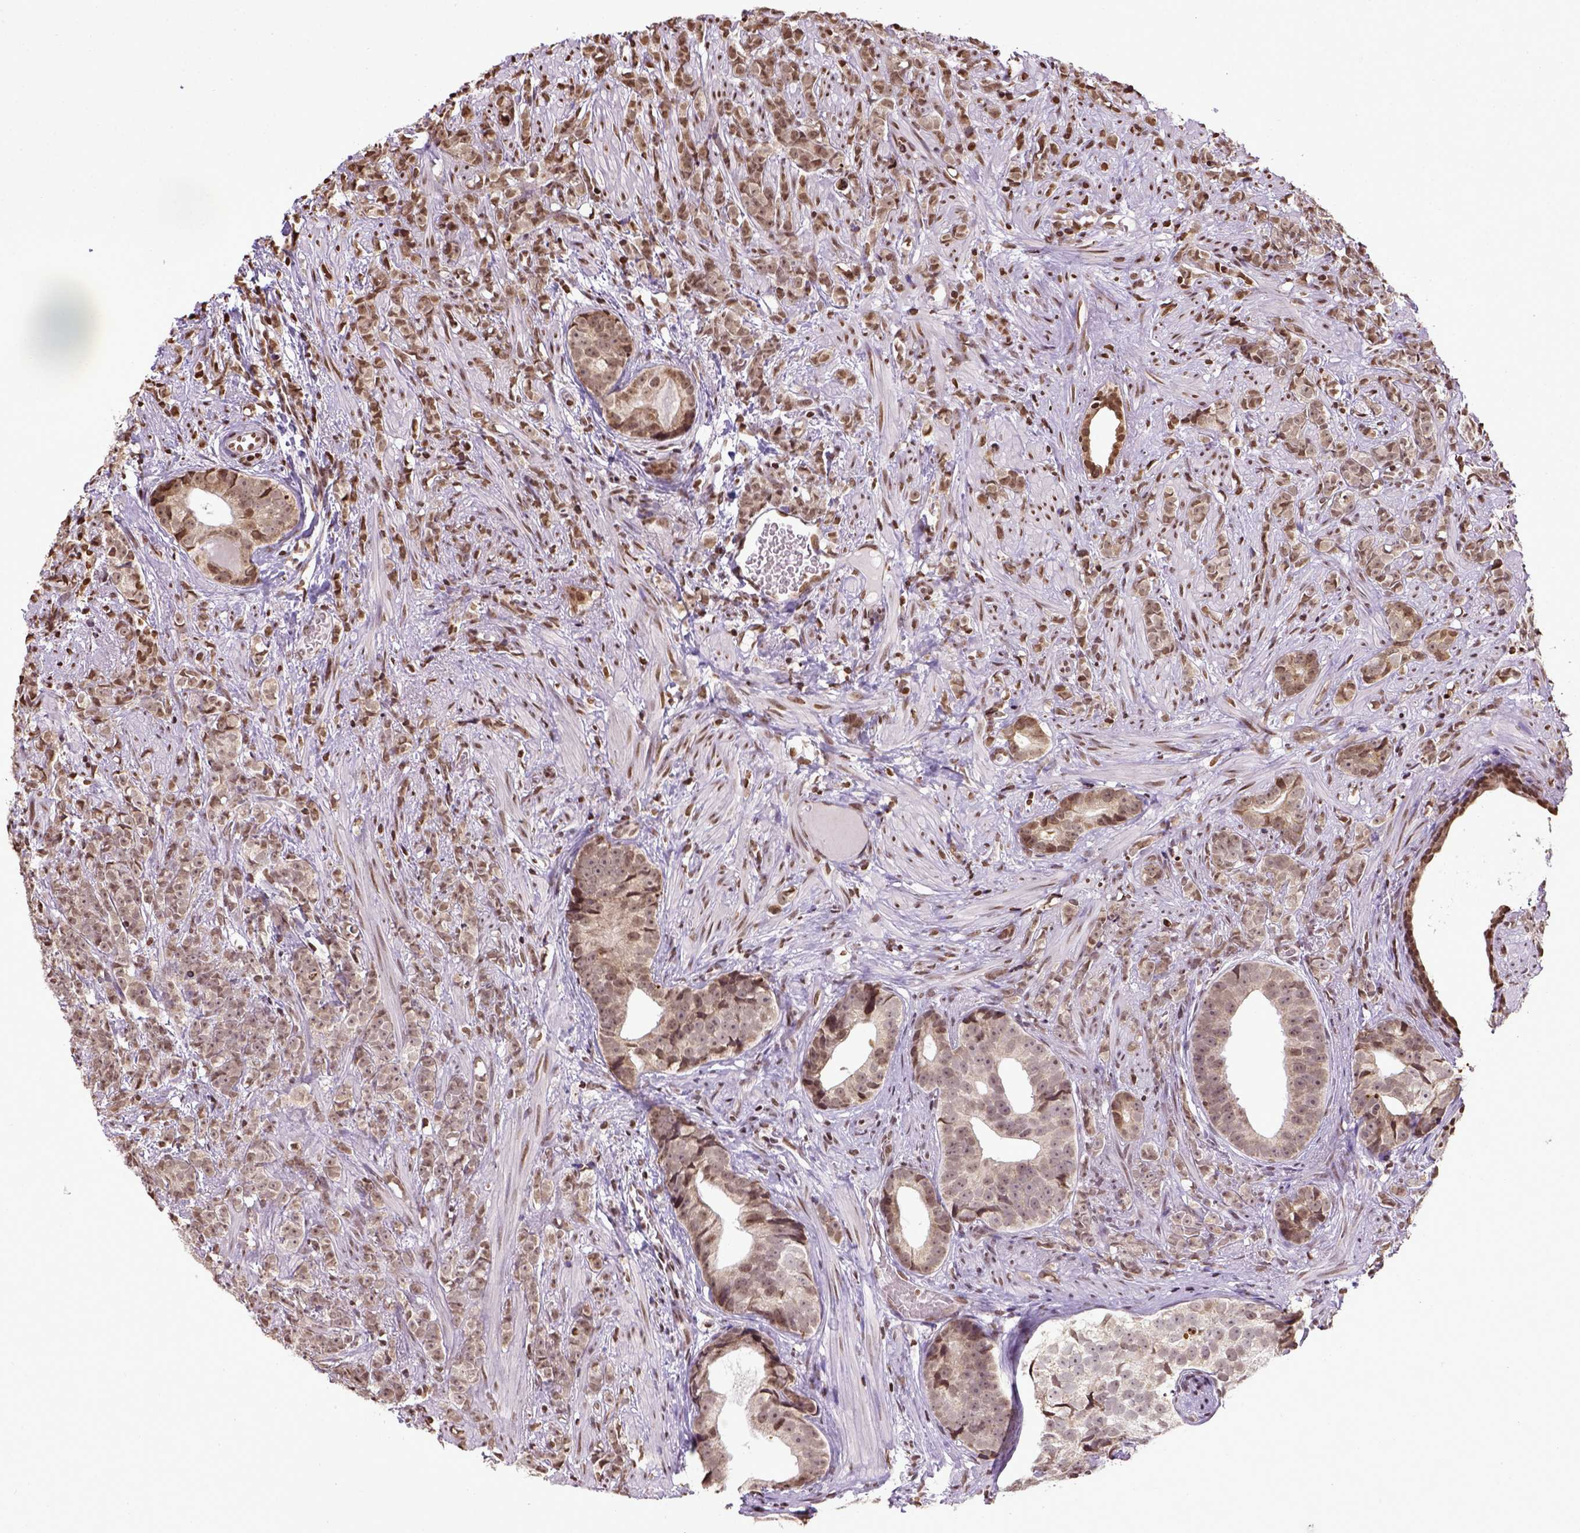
{"staining": {"intensity": "weak", "quantity": ">75%", "location": "nuclear"}, "tissue": "prostate cancer", "cell_type": "Tumor cells", "image_type": "cancer", "snomed": [{"axis": "morphology", "description": "Adenocarcinoma, High grade"}, {"axis": "topography", "description": "Prostate"}], "caption": "Prostate cancer stained with DAB (3,3'-diaminobenzidine) IHC reveals low levels of weak nuclear staining in approximately >75% of tumor cells. The staining was performed using DAB, with brown indicating positive protein expression. Nuclei are stained blue with hematoxylin.", "gene": "ZNF75D", "patient": {"sex": "male", "age": 81}}